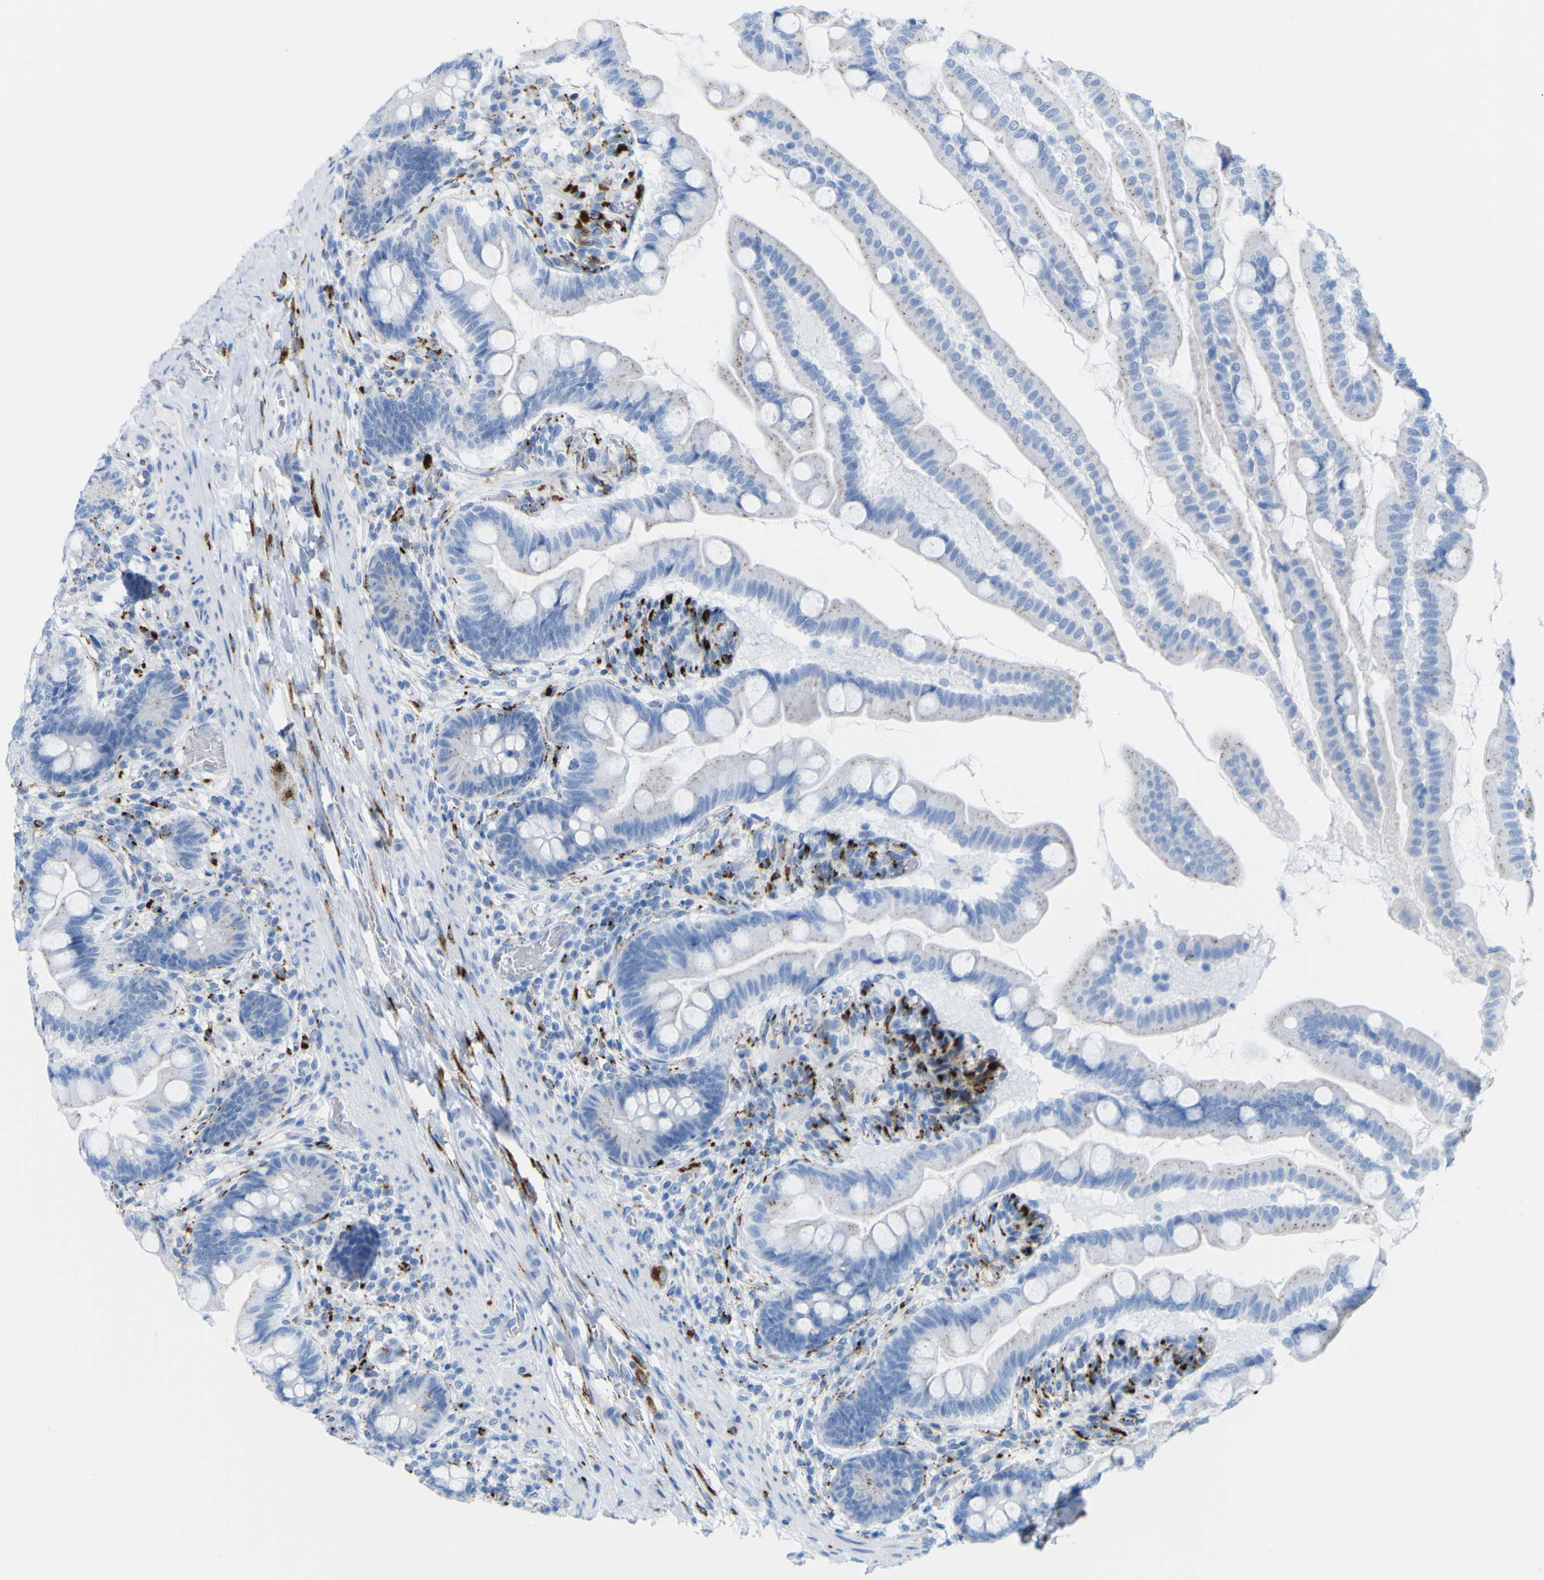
{"staining": {"intensity": "weak", "quantity": "25%-75%", "location": "cytoplasmic/membranous"}, "tissue": "small intestine", "cell_type": "Glandular cells", "image_type": "normal", "snomed": [{"axis": "morphology", "description": "Normal tissue, NOS"}, {"axis": "topography", "description": "Small intestine"}], "caption": "A low amount of weak cytoplasmic/membranous expression is identified in approximately 25%-75% of glandular cells in benign small intestine. (IHC, brightfield microscopy, high magnification).", "gene": "PLD3", "patient": {"sex": "female", "age": 56}}